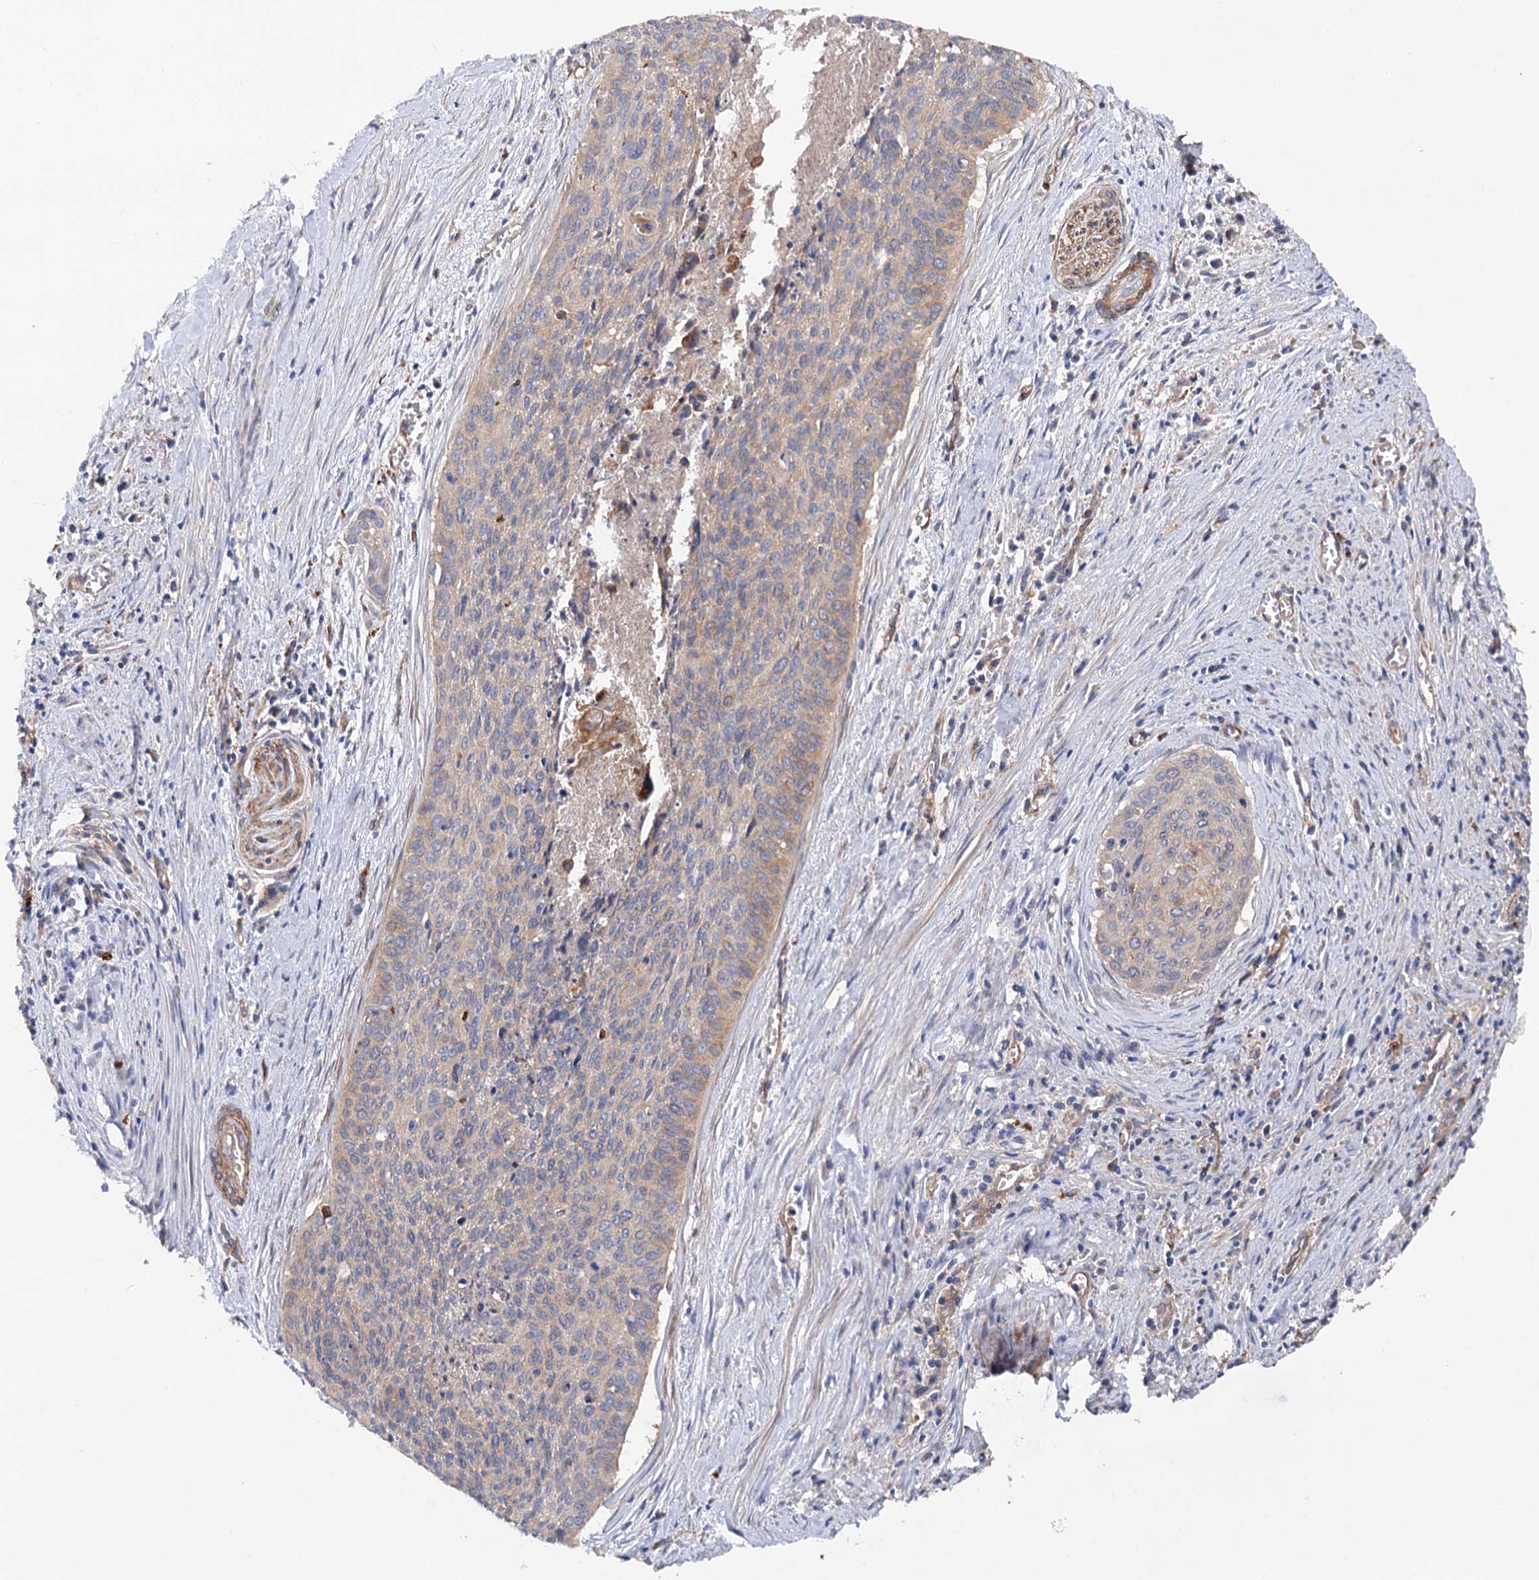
{"staining": {"intensity": "weak", "quantity": "<25%", "location": "cytoplasmic/membranous"}, "tissue": "cervical cancer", "cell_type": "Tumor cells", "image_type": "cancer", "snomed": [{"axis": "morphology", "description": "Squamous cell carcinoma, NOS"}, {"axis": "topography", "description": "Cervix"}], "caption": "There is no significant positivity in tumor cells of cervical squamous cell carcinoma.", "gene": "CSAD", "patient": {"sex": "female", "age": 55}}